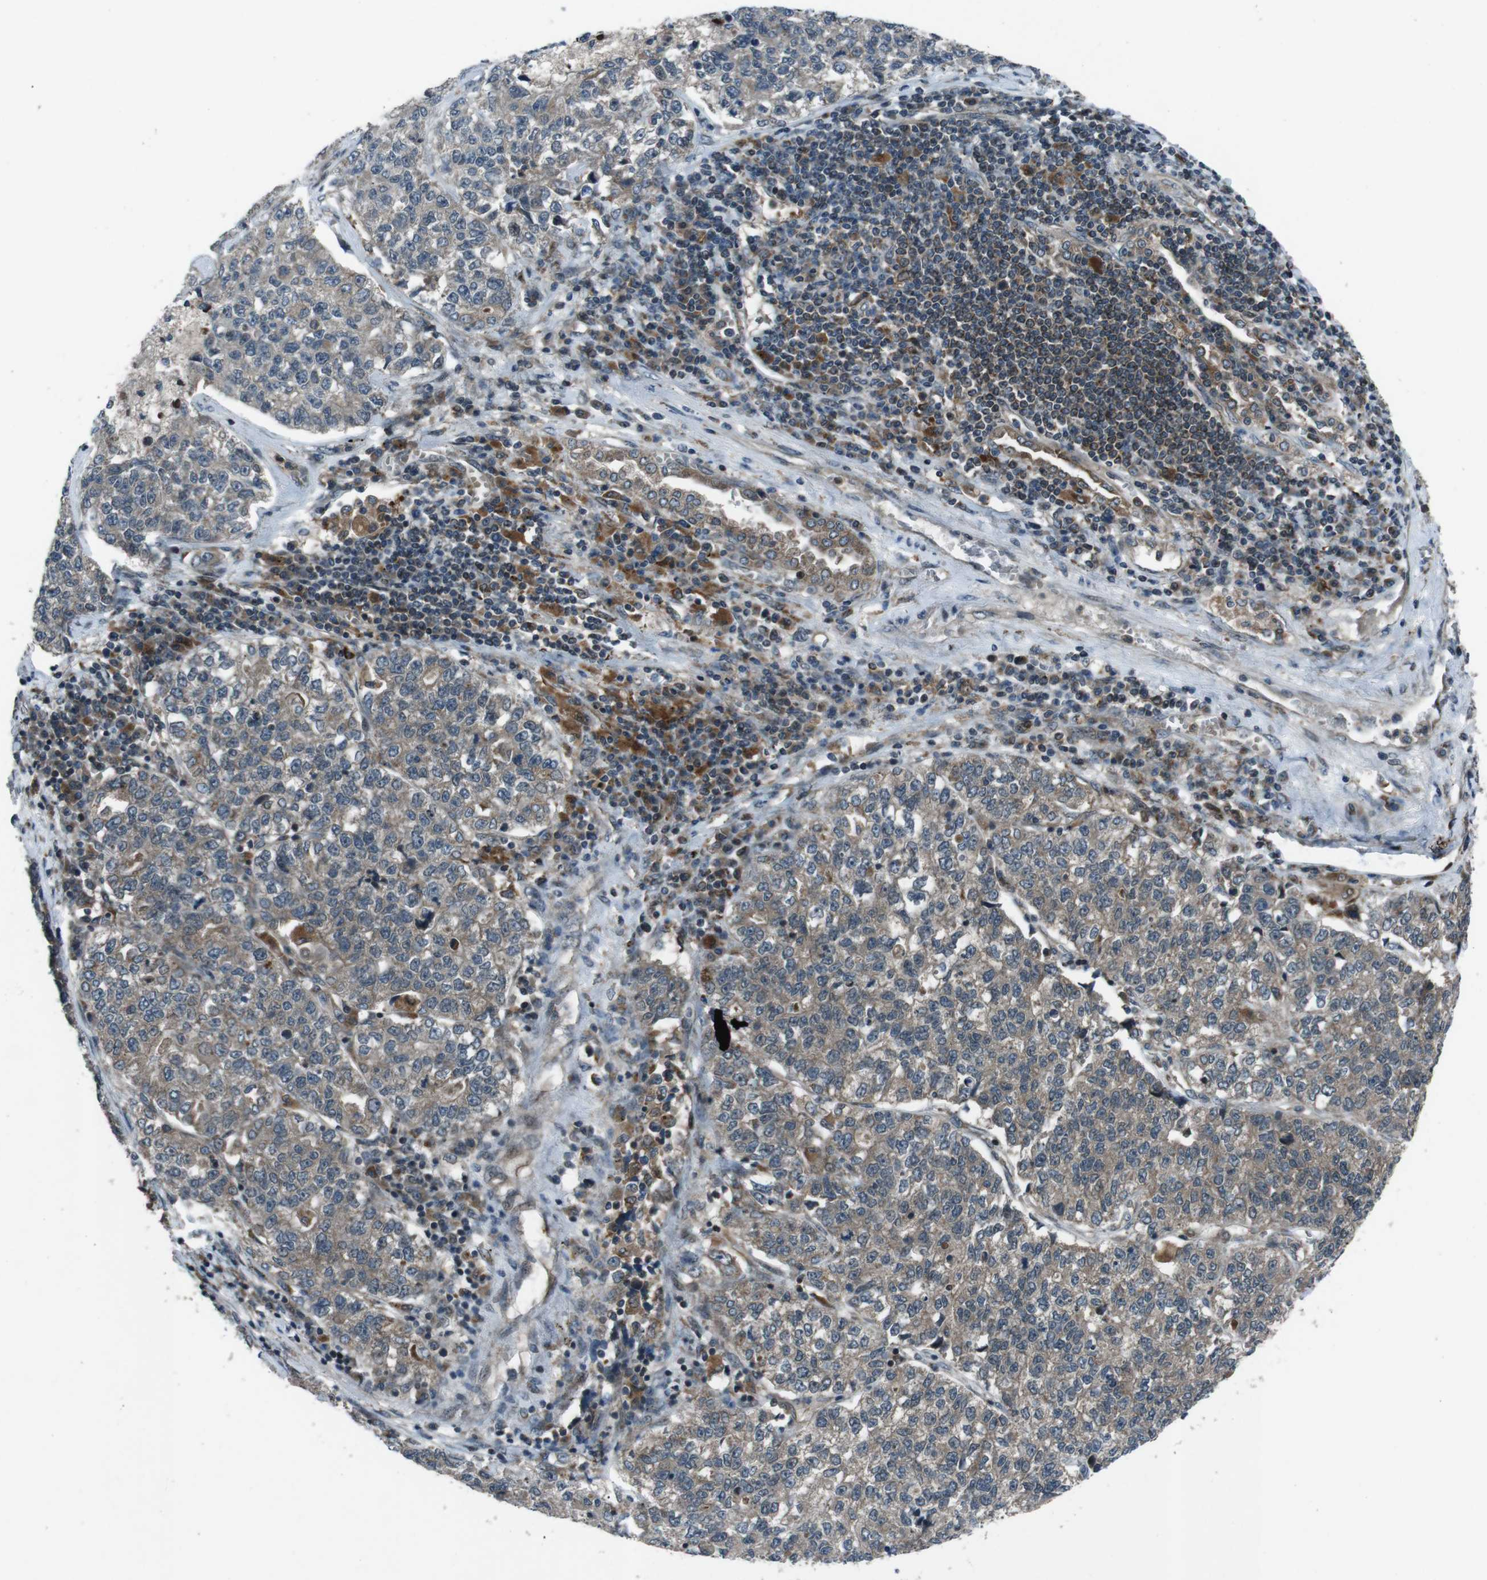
{"staining": {"intensity": "weak", "quantity": ">75%", "location": "cytoplasmic/membranous"}, "tissue": "lung cancer", "cell_type": "Tumor cells", "image_type": "cancer", "snomed": [{"axis": "morphology", "description": "Adenocarcinoma, NOS"}, {"axis": "topography", "description": "Lung"}], "caption": "A histopathology image of human lung cancer (adenocarcinoma) stained for a protein demonstrates weak cytoplasmic/membranous brown staining in tumor cells.", "gene": "SLC27A4", "patient": {"sex": "male", "age": 49}}